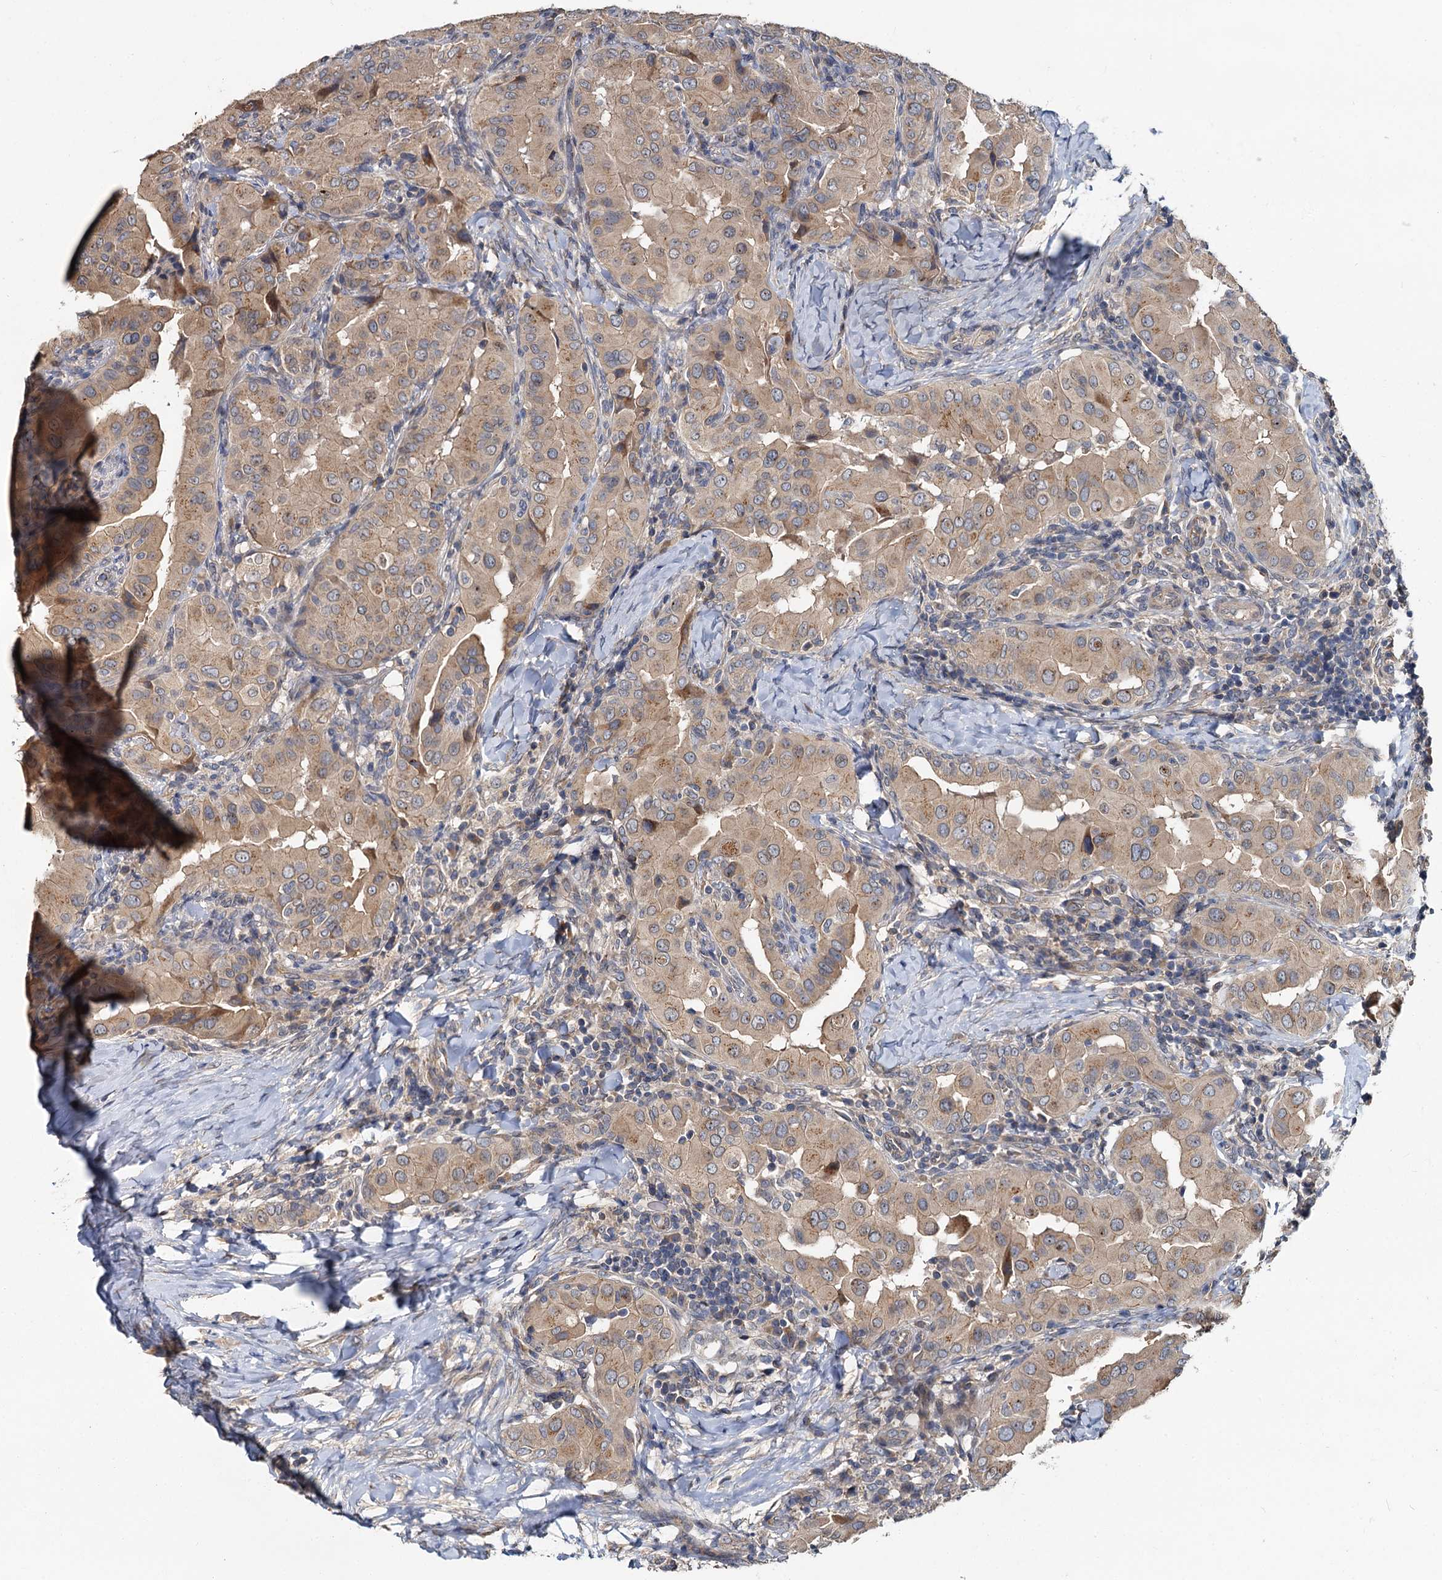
{"staining": {"intensity": "moderate", "quantity": ">75%", "location": "cytoplasmic/membranous"}, "tissue": "thyroid cancer", "cell_type": "Tumor cells", "image_type": "cancer", "snomed": [{"axis": "morphology", "description": "Papillary adenocarcinoma, NOS"}, {"axis": "topography", "description": "Thyroid gland"}], "caption": "Human thyroid cancer (papillary adenocarcinoma) stained with a protein marker shows moderate staining in tumor cells.", "gene": "ZNF324", "patient": {"sex": "male", "age": 33}}